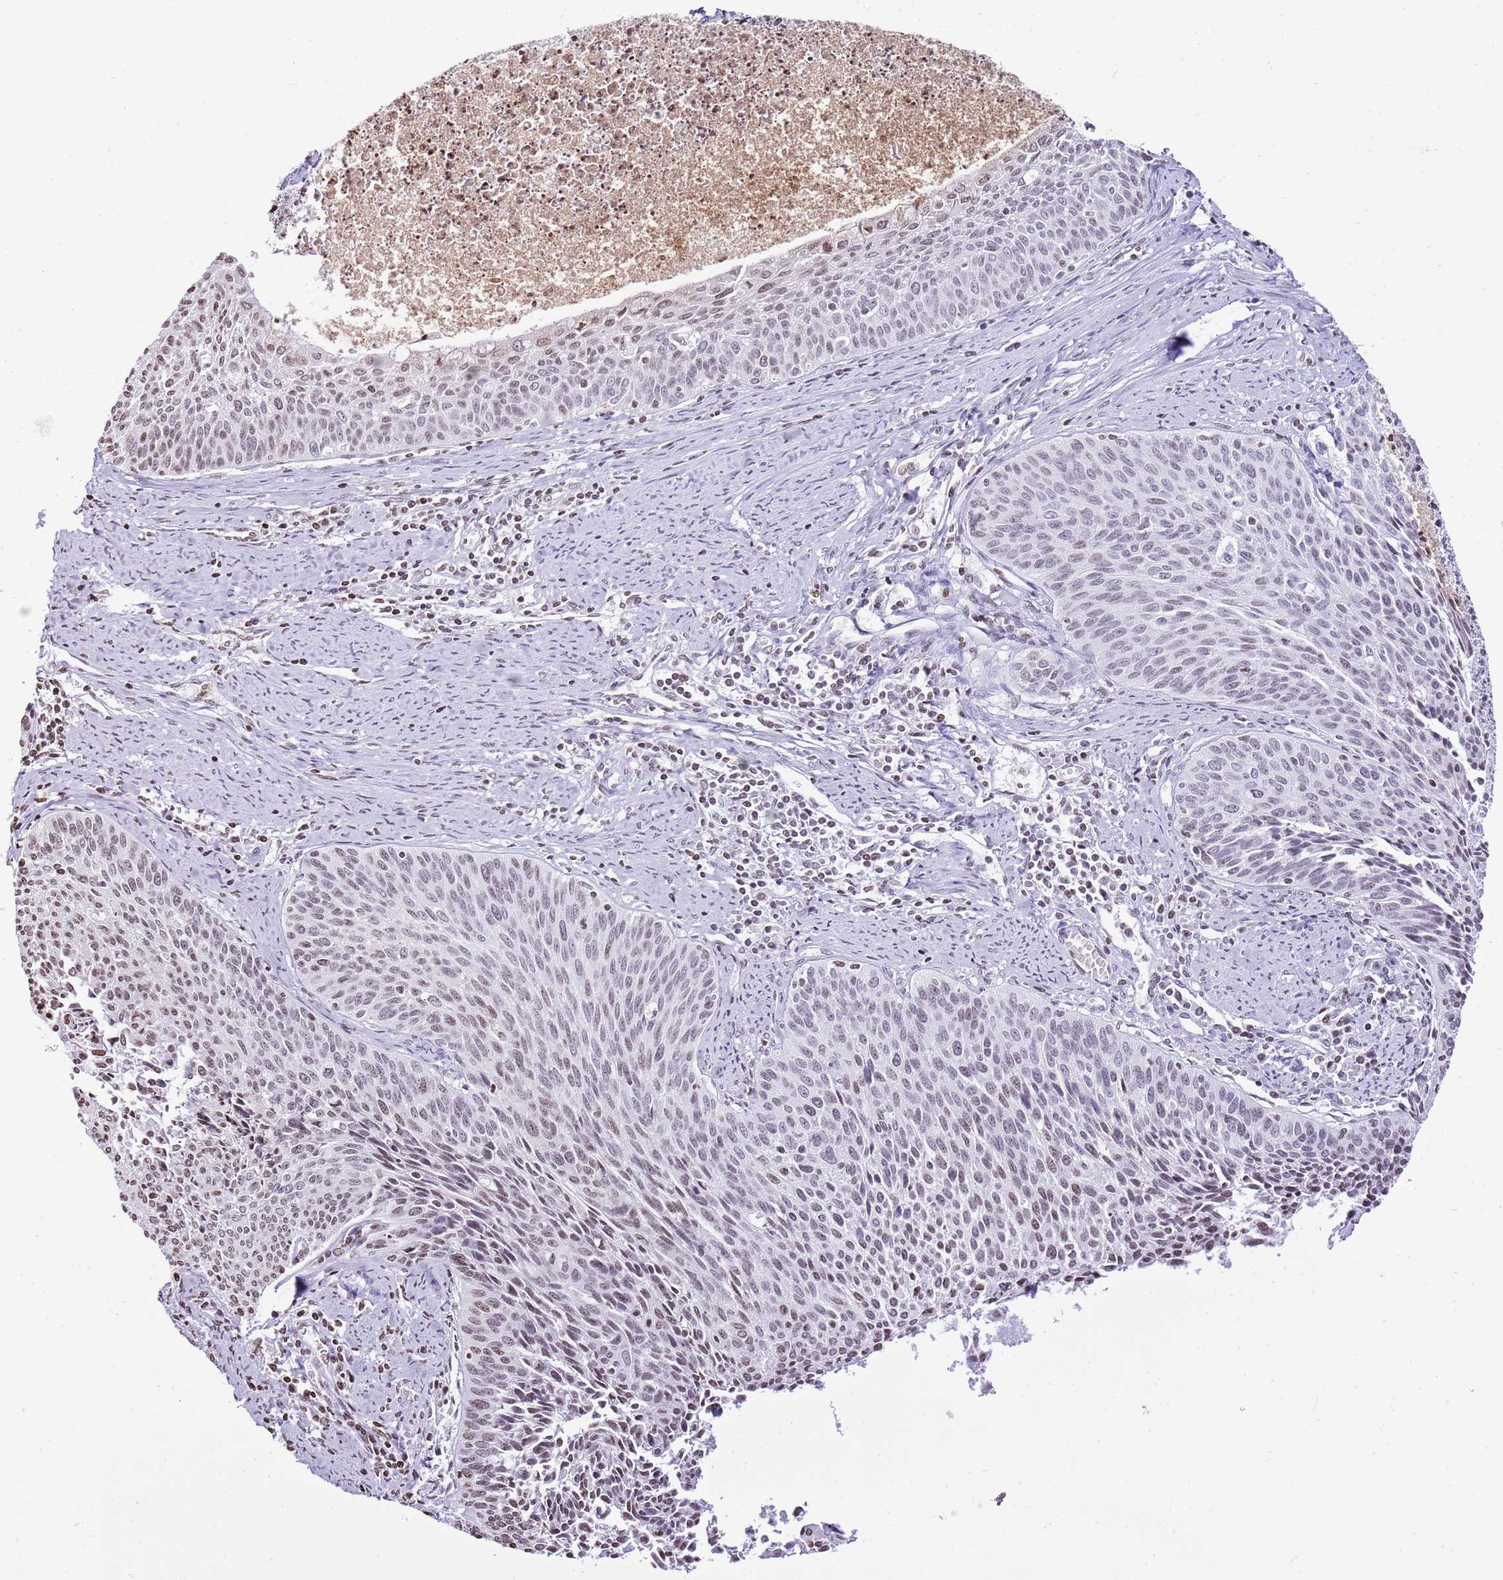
{"staining": {"intensity": "weak", "quantity": "25%-75%", "location": "nuclear"}, "tissue": "cervical cancer", "cell_type": "Tumor cells", "image_type": "cancer", "snomed": [{"axis": "morphology", "description": "Squamous cell carcinoma, NOS"}, {"axis": "topography", "description": "Cervix"}], "caption": "A micrograph showing weak nuclear expression in approximately 25%-75% of tumor cells in squamous cell carcinoma (cervical), as visualized by brown immunohistochemical staining.", "gene": "PRR15", "patient": {"sex": "female", "age": 55}}